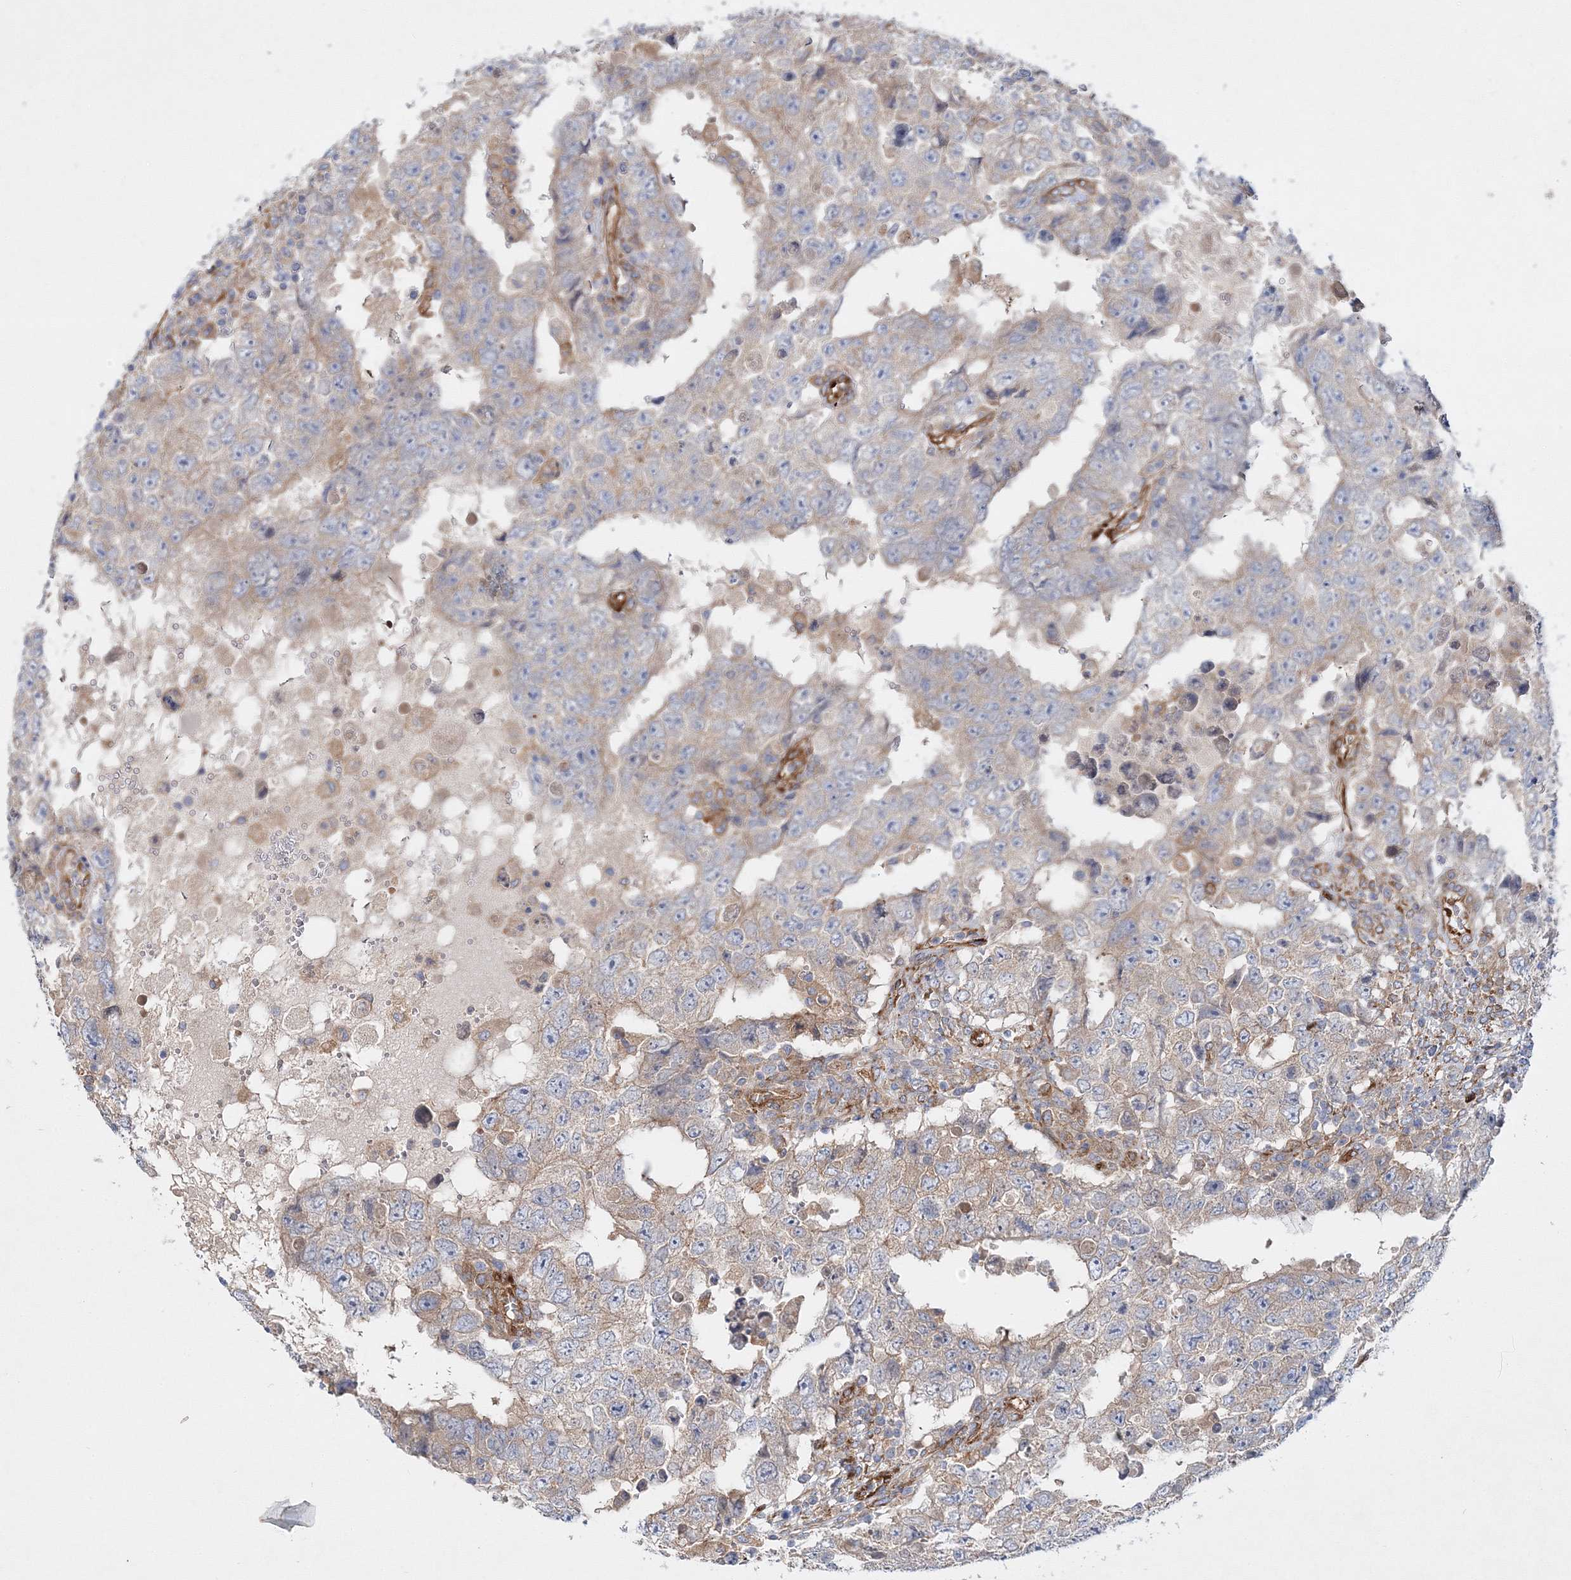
{"staining": {"intensity": "weak", "quantity": "25%-75%", "location": "cytoplasmic/membranous"}, "tissue": "testis cancer", "cell_type": "Tumor cells", "image_type": "cancer", "snomed": [{"axis": "morphology", "description": "Carcinoma, Embryonal, NOS"}, {"axis": "topography", "description": "Testis"}], "caption": "Immunohistochemical staining of human testis cancer (embryonal carcinoma) displays weak cytoplasmic/membranous protein positivity in about 25%-75% of tumor cells.", "gene": "ZFYVE16", "patient": {"sex": "male", "age": 26}}